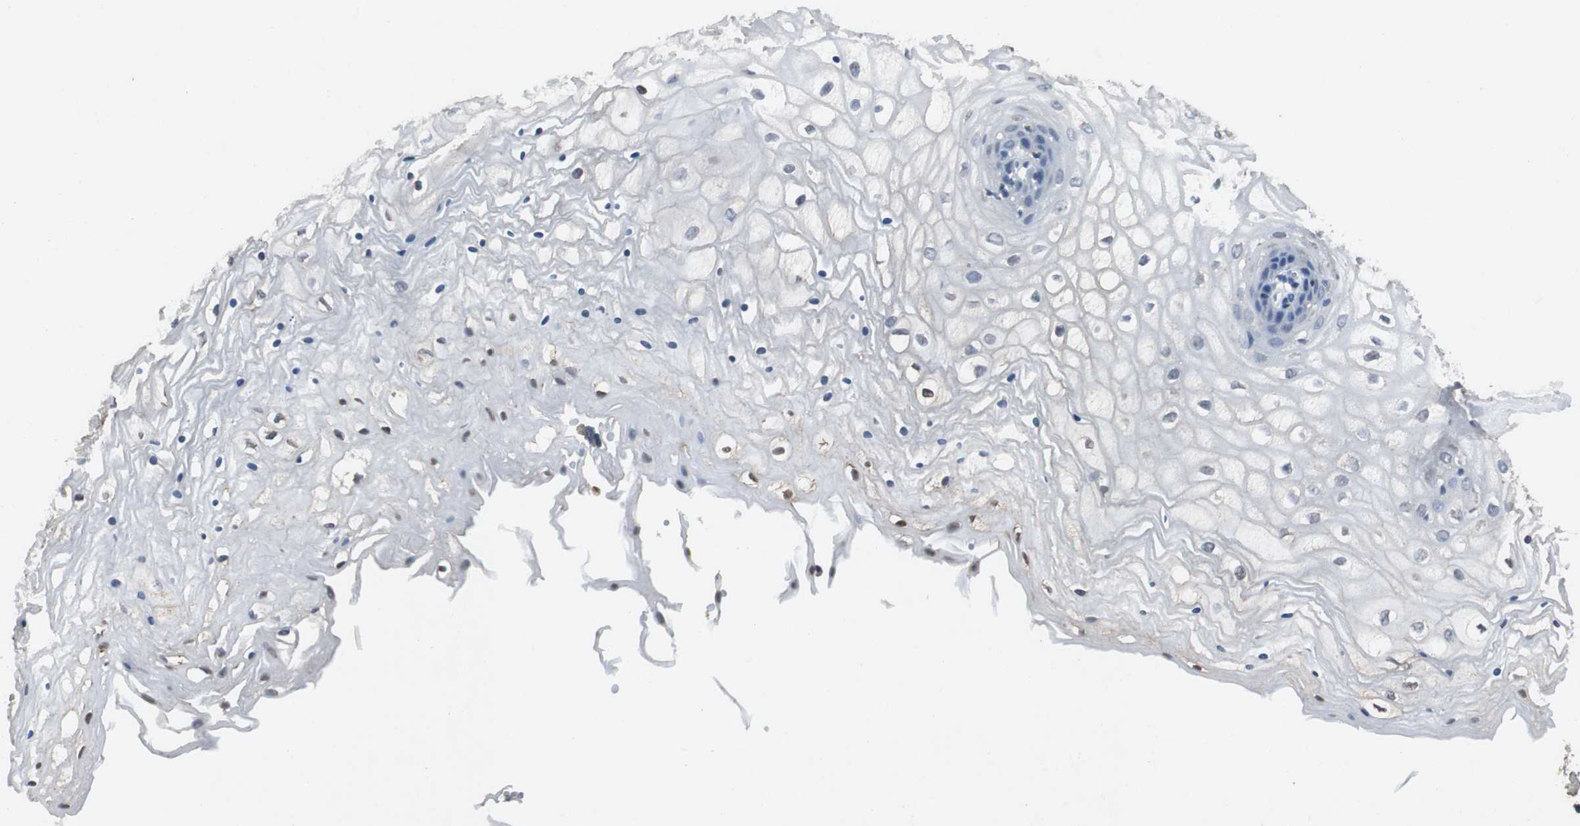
{"staining": {"intensity": "negative", "quantity": "none", "location": "none"}, "tissue": "vagina", "cell_type": "Squamous epithelial cells", "image_type": "normal", "snomed": [{"axis": "morphology", "description": "Normal tissue, NOS"}, {"axis": "topography", "description": "Vagina"}], "caption": "A histopathology image of vagina stained for a protein shows no brown staining in squamous epithelial cells. Brightfield microscopy of IHC stained with DAB (3,3'-diaminobenzidine) (brown) and hematoxylin (blue), captured at high magnification.", "gene": "ADNP2", "patient": {"sex": "female", "age": 34}}